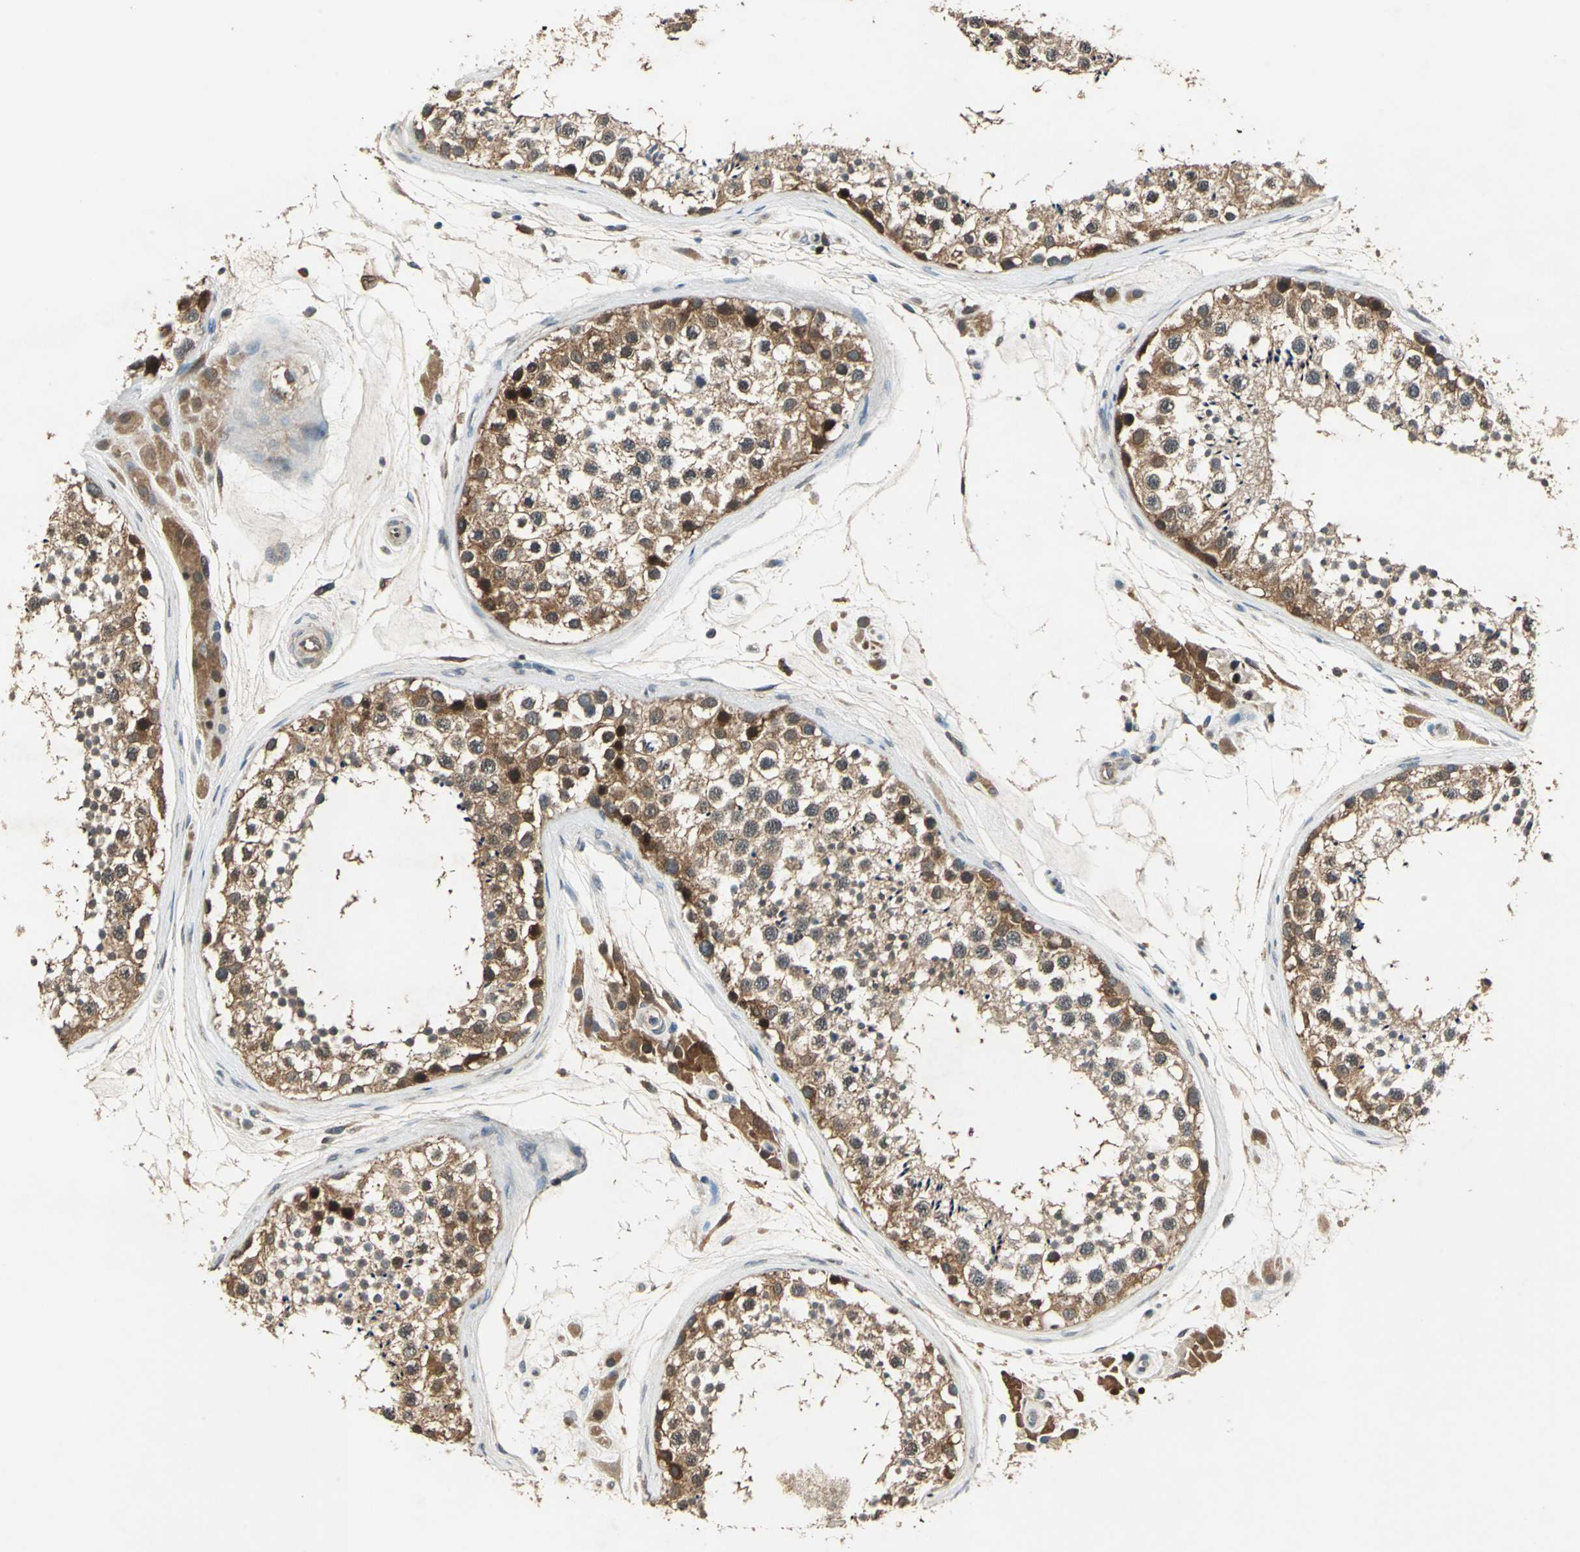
{"staining": {"intensity": "moderate", "quantity": ">75%", "location": "cytoplasmic/membranous,nuclear"}, "tissue": "testis", "cell_type": "Cells in seminiferous ducts", "image_type": "normal", "snomed": [{"axis": "morphology", "description": "Normal tissue, NOS"}, {"axis": "topography", "description": "Testis"}], "caption": "DAB (3,3'-diaminobenzidine) immunohistochemical staining of normal human testis exhibits moderate cytoplasmic/membranous,nuclear protein positivity in approximately >75% of cells in seminiferous ducts. The staining was performed using DAB to visualize the protein expression in brown, while the nuclei were stained in blue with hematoxylin (Magnification: 20x).", "gene": "RRM2B", "patient": {"sex": "male", "age": 46}}